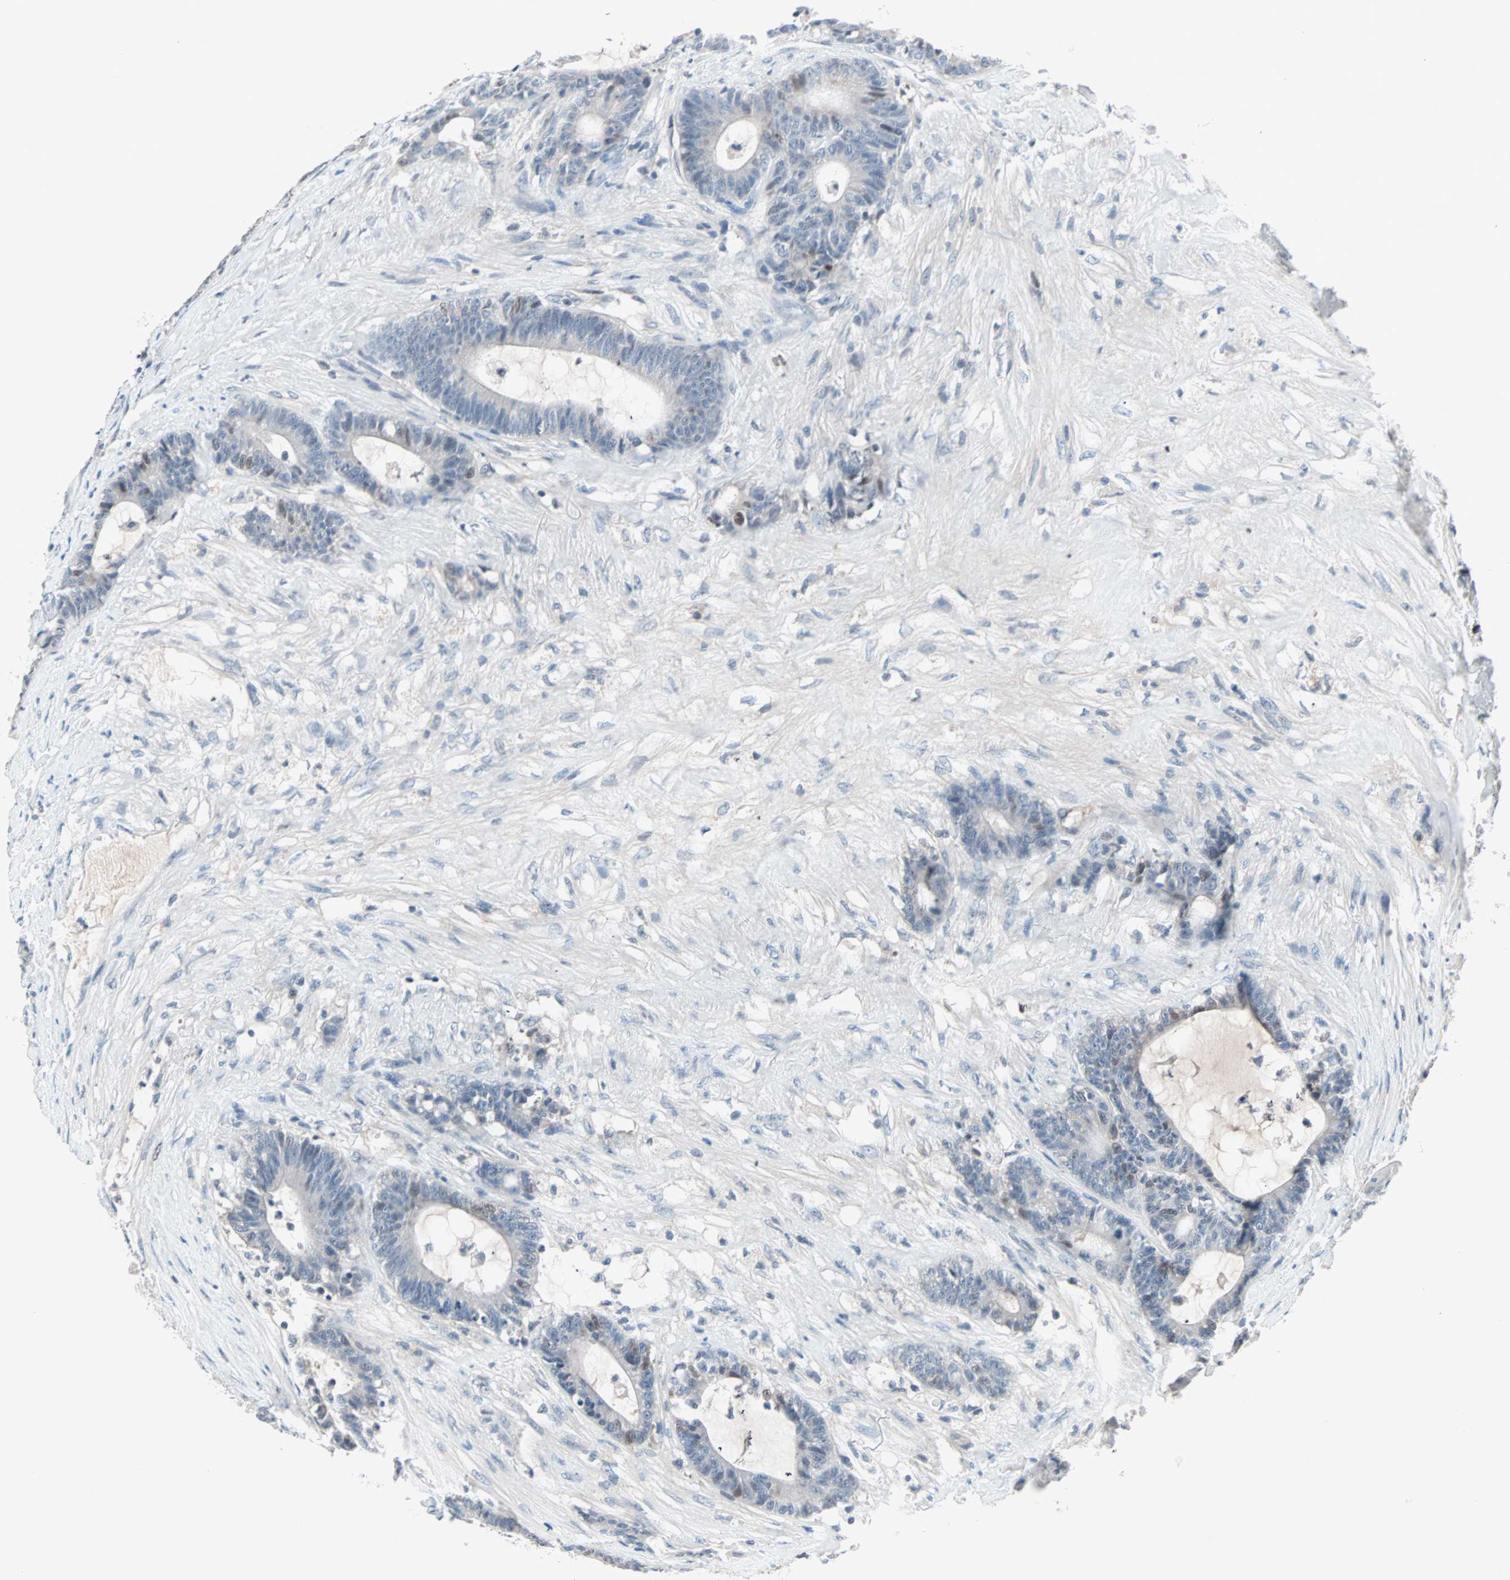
{"staining": {"intensity": "strong", "quantity": "<25%", "location": "nuclear"}, "tissue": "colorectal cancer", "cell_type": "Tumor cells", "image_type": "cancer", "snomed": [{"axis": "morphology", "description": "Adenocarcinoma, NOS"}, {"axis": "topography", "description": "Colon"}], "caption": "Adenocarcinoma (colorectal) was stained to show a protein in brown. There is medium levels of strong nuclear staining in about <25% of tumor cells. Nuclei are stained in blue.", "gene": "CCNE2", "patient": {"sex": "female", "age": 84}}